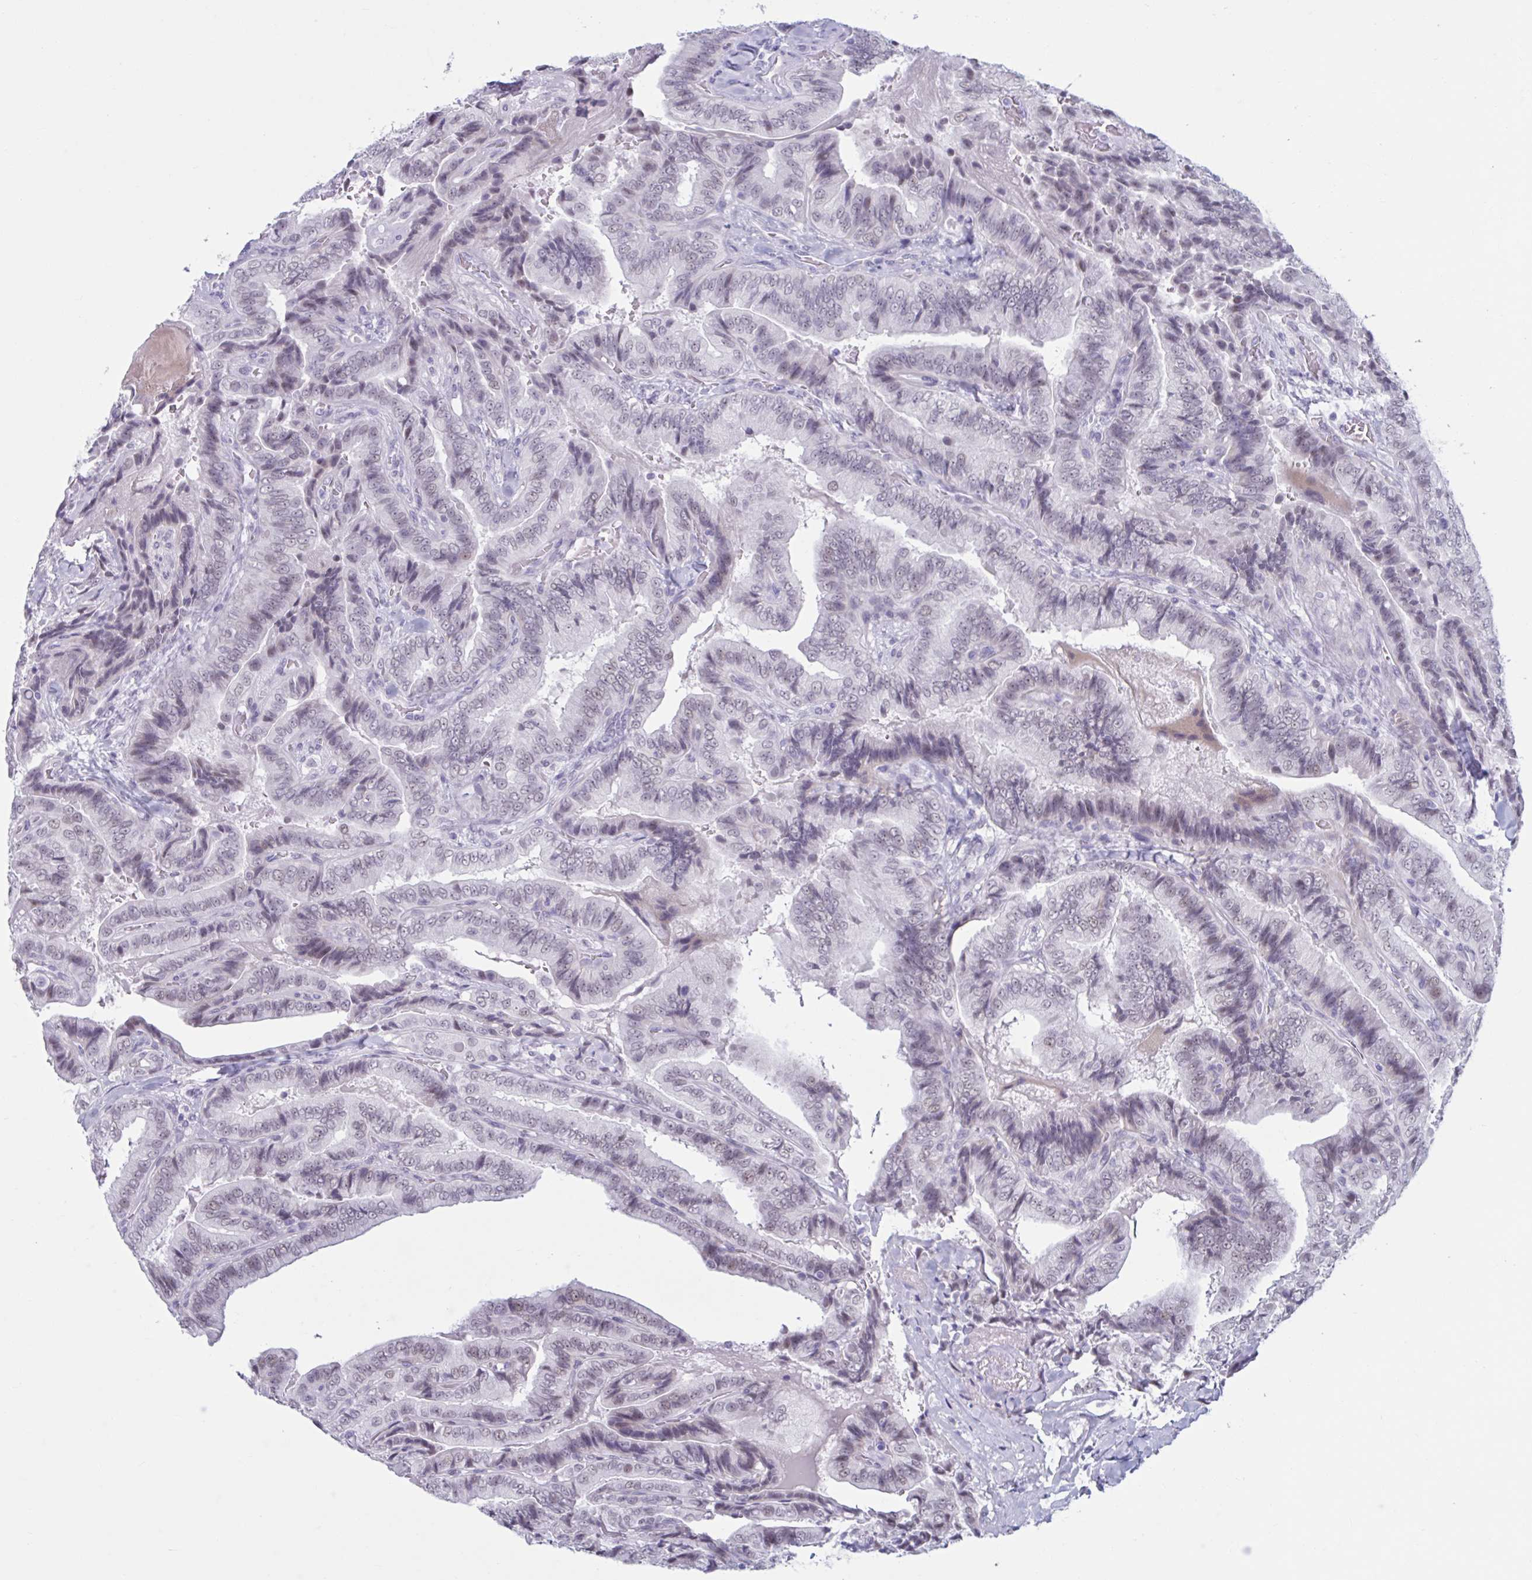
{"staining": {"intensity": "weak", "quantity": "25%-75%", "location": "nuclear"}, "tissue": "thyroid cancer", "cell_type": "Tumor cells", "image_type": "cancer", "snomed": [{"axis": "morphology", "description": "Papillary adenocarcinoma, NOS"}, {"axis": "topography", "description": "Thyroid gland"}], "caption": "Approximately 25%-75% of tumor cells in papillary adenocarcinoma (thyroid) reveal weak nuclear protein positivity as visualized by brown immunohistochemical staining.", "gene": "MSMB", "patient": {"sex": "male", "age": 61}}